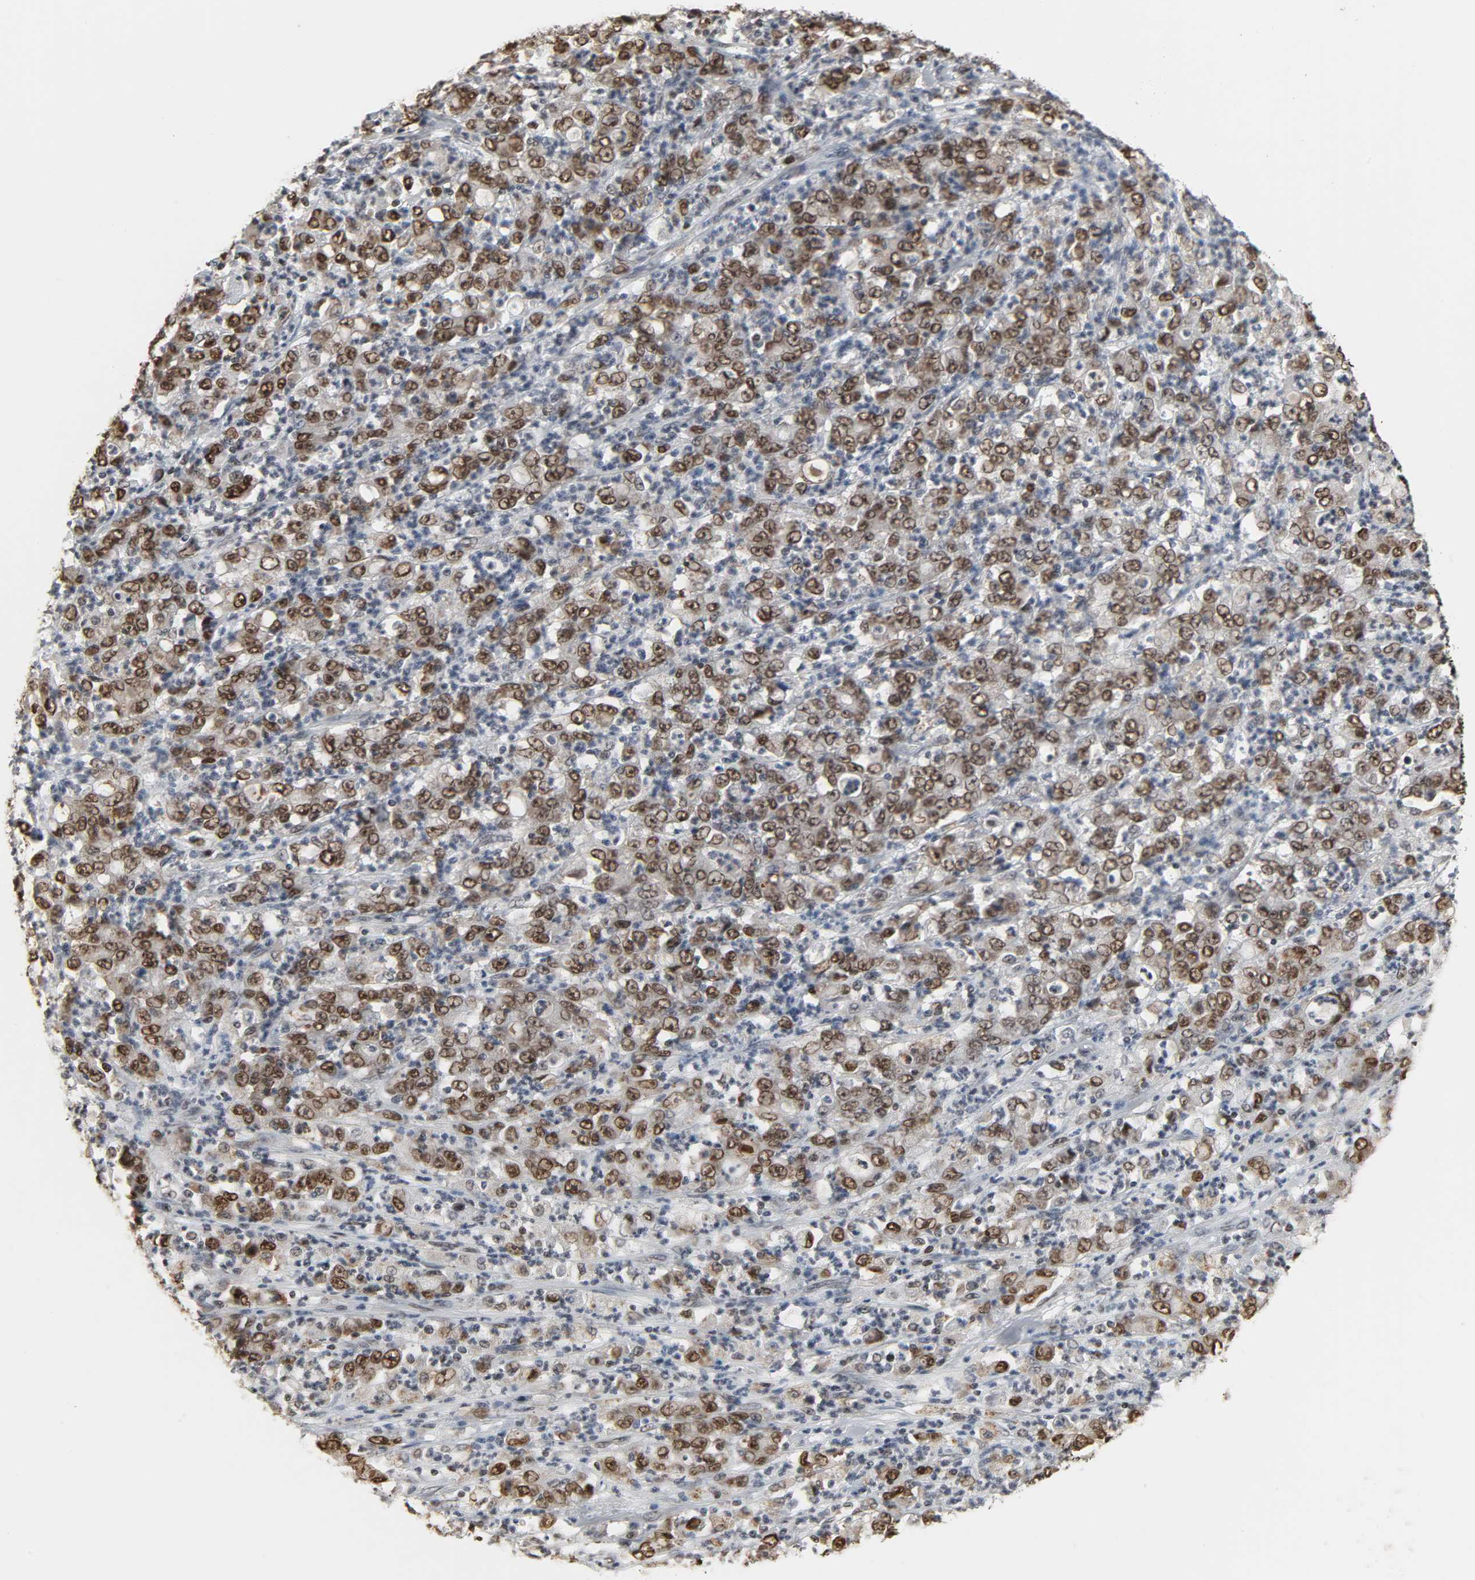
{"staining": {"intensity": "moderate", "quantity": ">75%", "location": "nuclear"}, "tissue": "stomach cancer", "cell_type": "Tumor cells", "image_type": "cancer", "snomed": [{"axis": "morphology", "description": "Adenocarcinoma, NOS"}, {"axis": "topography", "description": "Stomach, lower"}], "caption": "Immunohistochemistry (IHC) staining of stomach cancer (adenocarcinoma), which reveals medium levels of moderate nuclear expression in approximately >75% of tumor cells indicating moderate nuclear protein positivity. The staining was performed using DAB (brown) for protein detection and nuclei were counterstained in hematoxylin (blue).", "gene": "DAZAP1", "patient": {"sex": "female", "age": 71}}